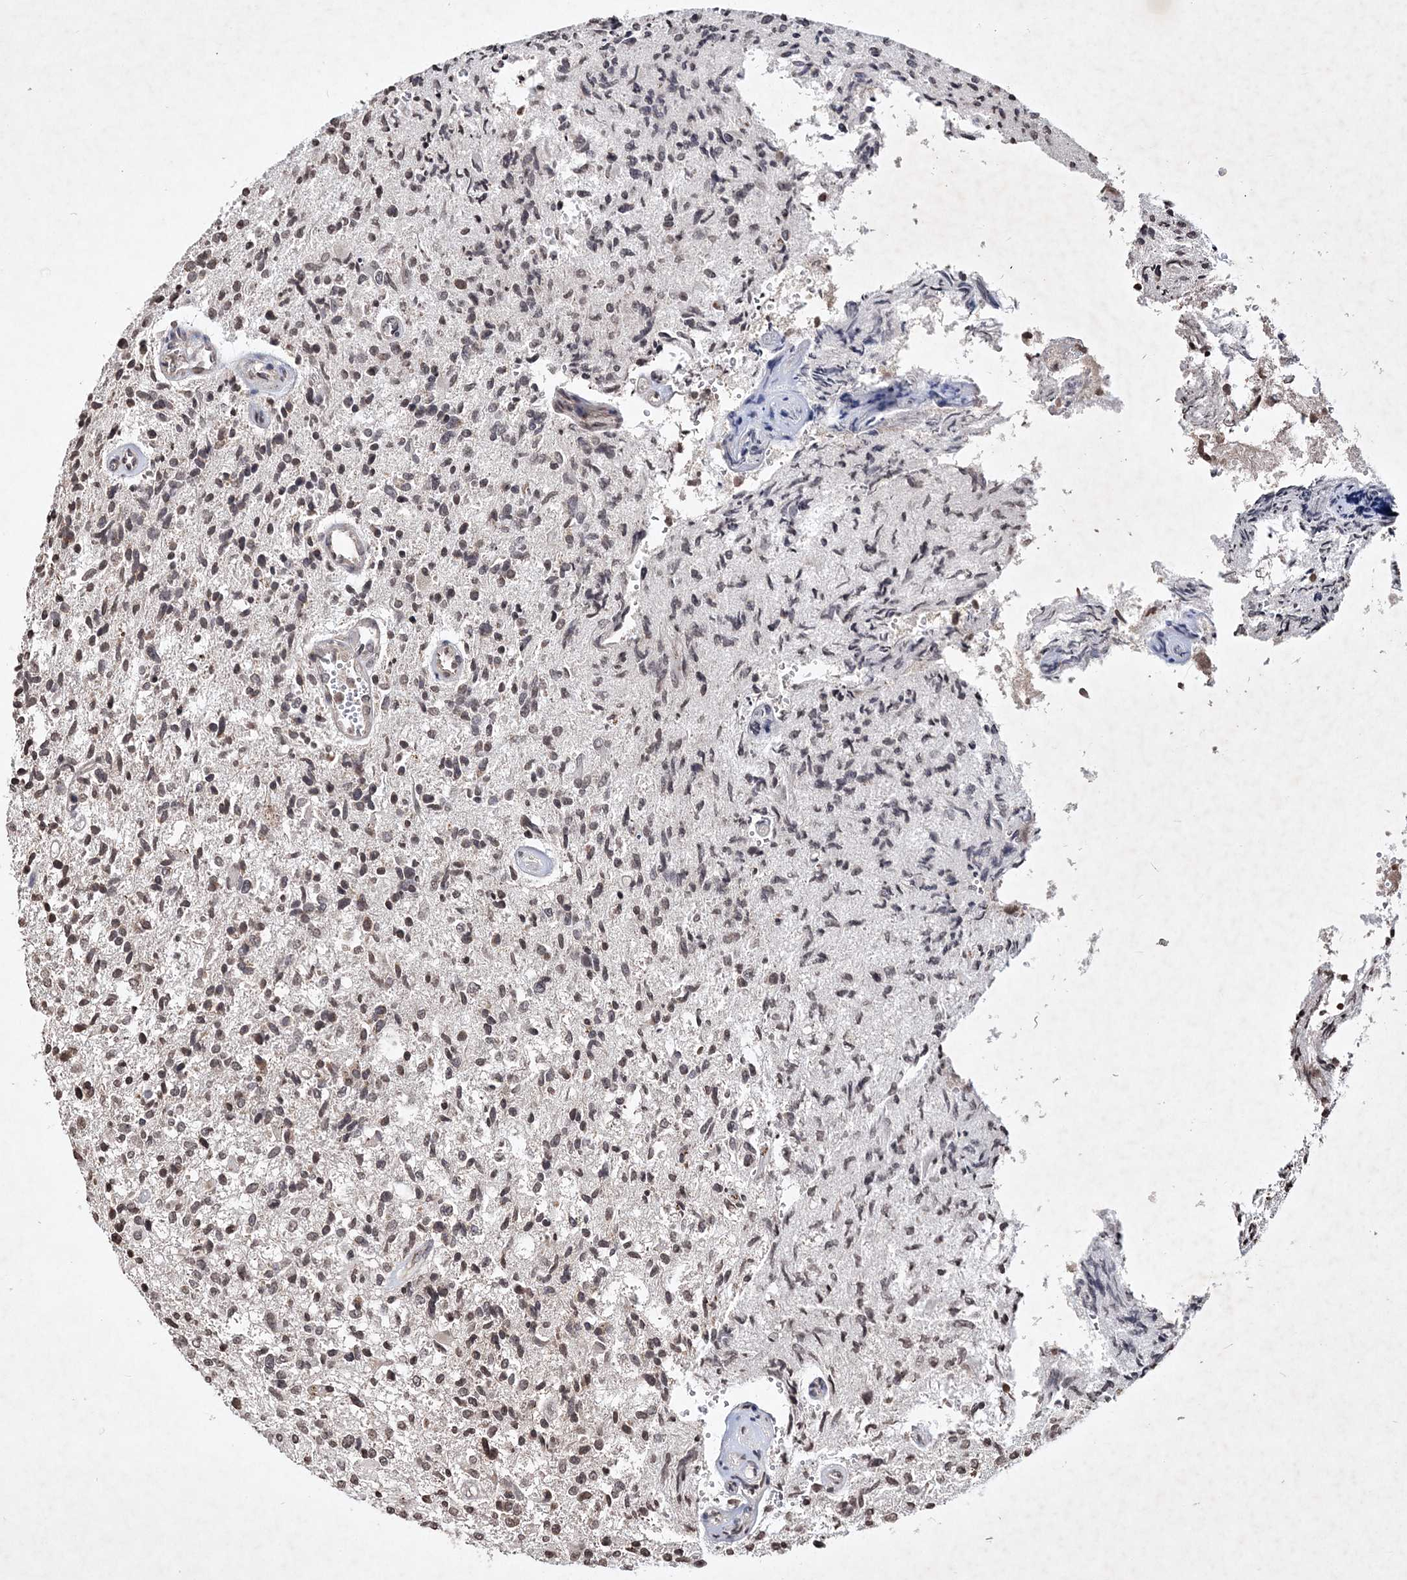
{"staining": {"intensity": "moderate", "quantity": ">75%", "location": "nuclear"}, "tissue": "glioma", "cell_type": "Tumor cells", "image_type": "cancer", "snomed": [{"axis": "morphology", "description": "Glioma, malignant, High grade"}, {"axis": "topography", "description": "Brain"}], "caption": "Brown immunohistochemical staining in human glioma reveals moderate nuclear staining in about >75% of tumor cells. (IHC, brightfield microscopy, high magnification).", "gene": "SOWAHB", "patient": {"sex": "male", "age": 72}}